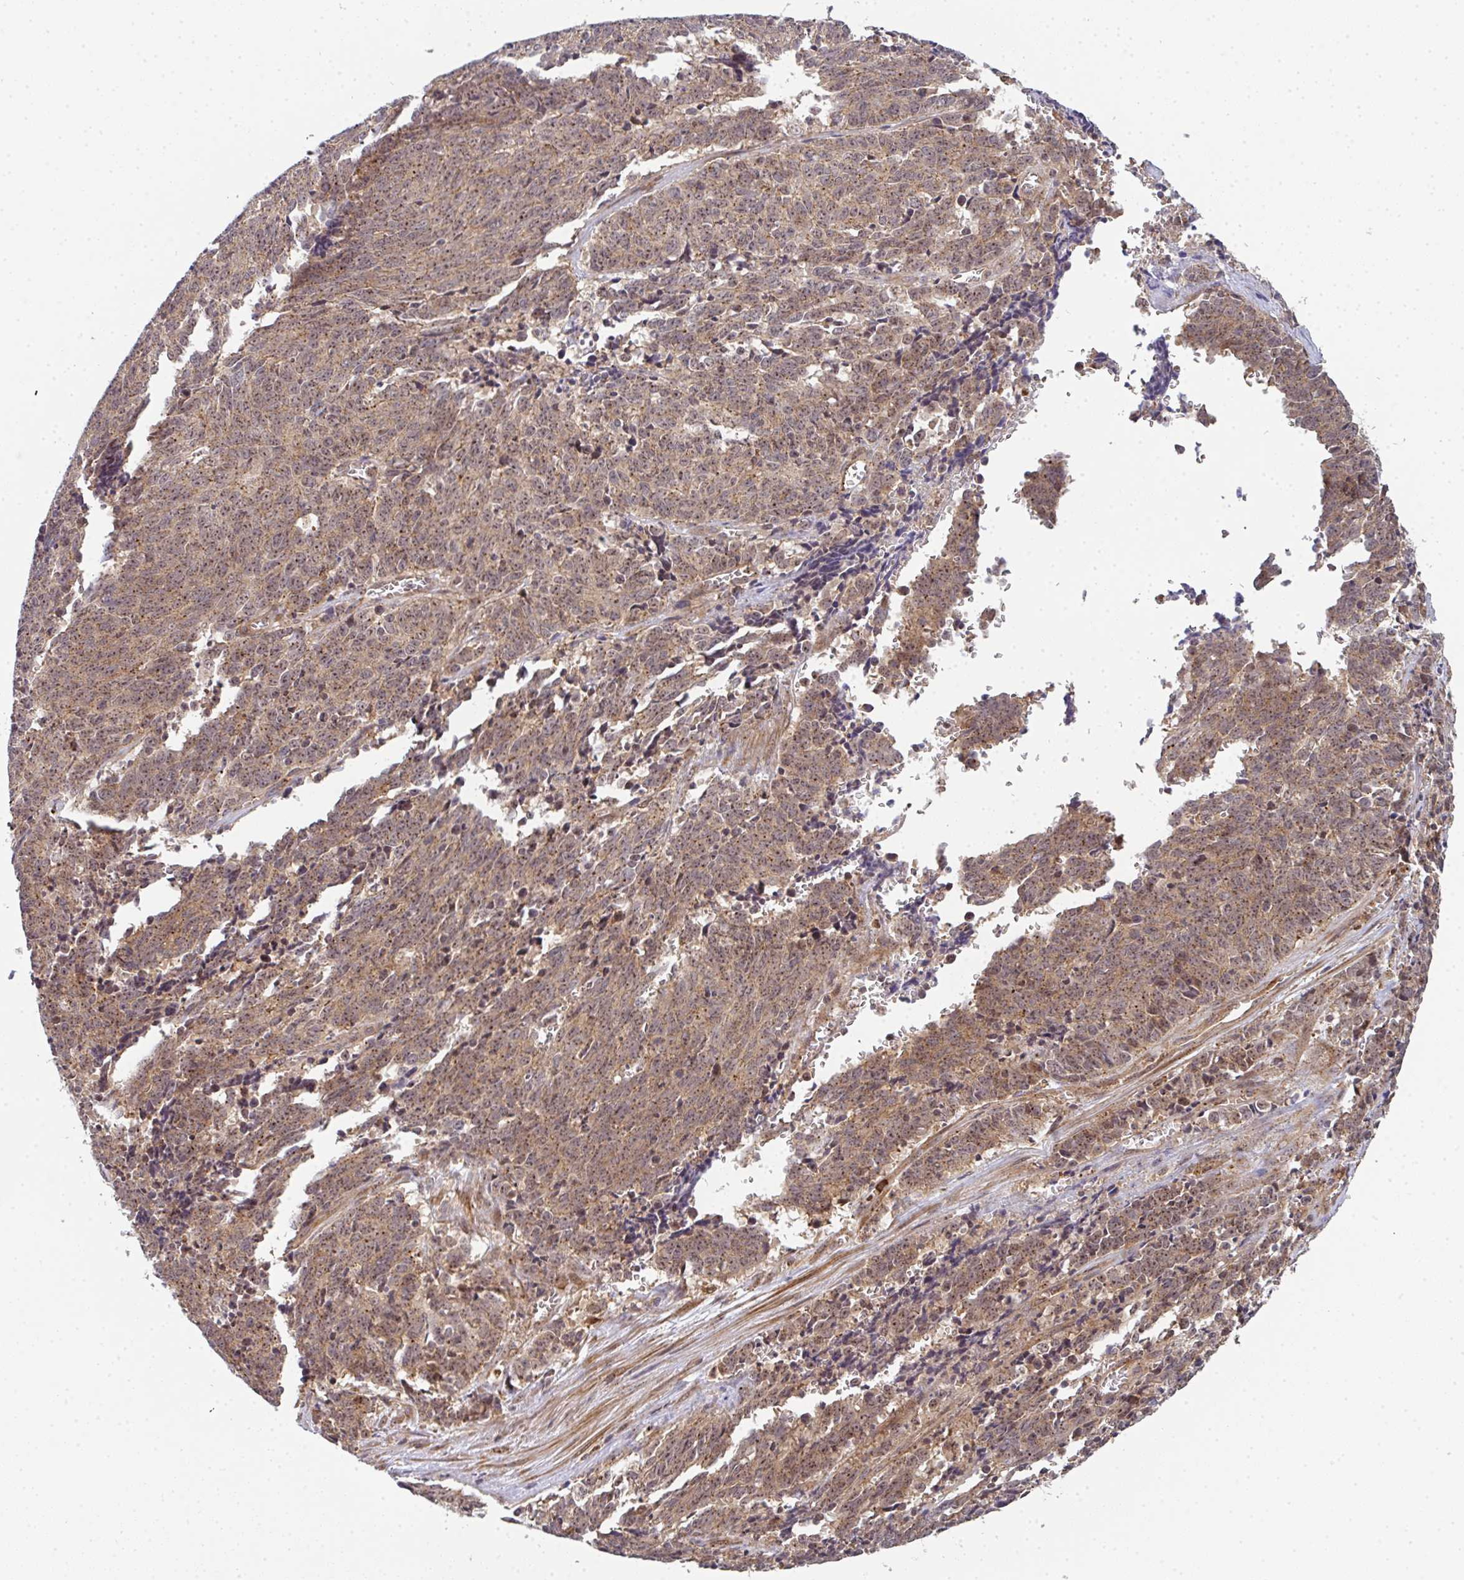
{"staining": {"intensity": "moderate", "quantity": ">75%", "location": "cytoplasmic/membranous,nuclear"}, "tissue": "cervical cancer", "cell_type": "Tumor cells", "image_type": "cancer", "snomed": [{"axis": "morphology", "description": "Squamous cell carcinoma, NOS"}, {"axis": "topography", "description": "Cervix"}], "caption": "Moderate cytoplasmic/membranous and nuclear protein staining is identified in approximately >75% of tumor cells in cervical cancer.", "gene": "SIMC1", "patient": {"sex": "female", "age": 29}}